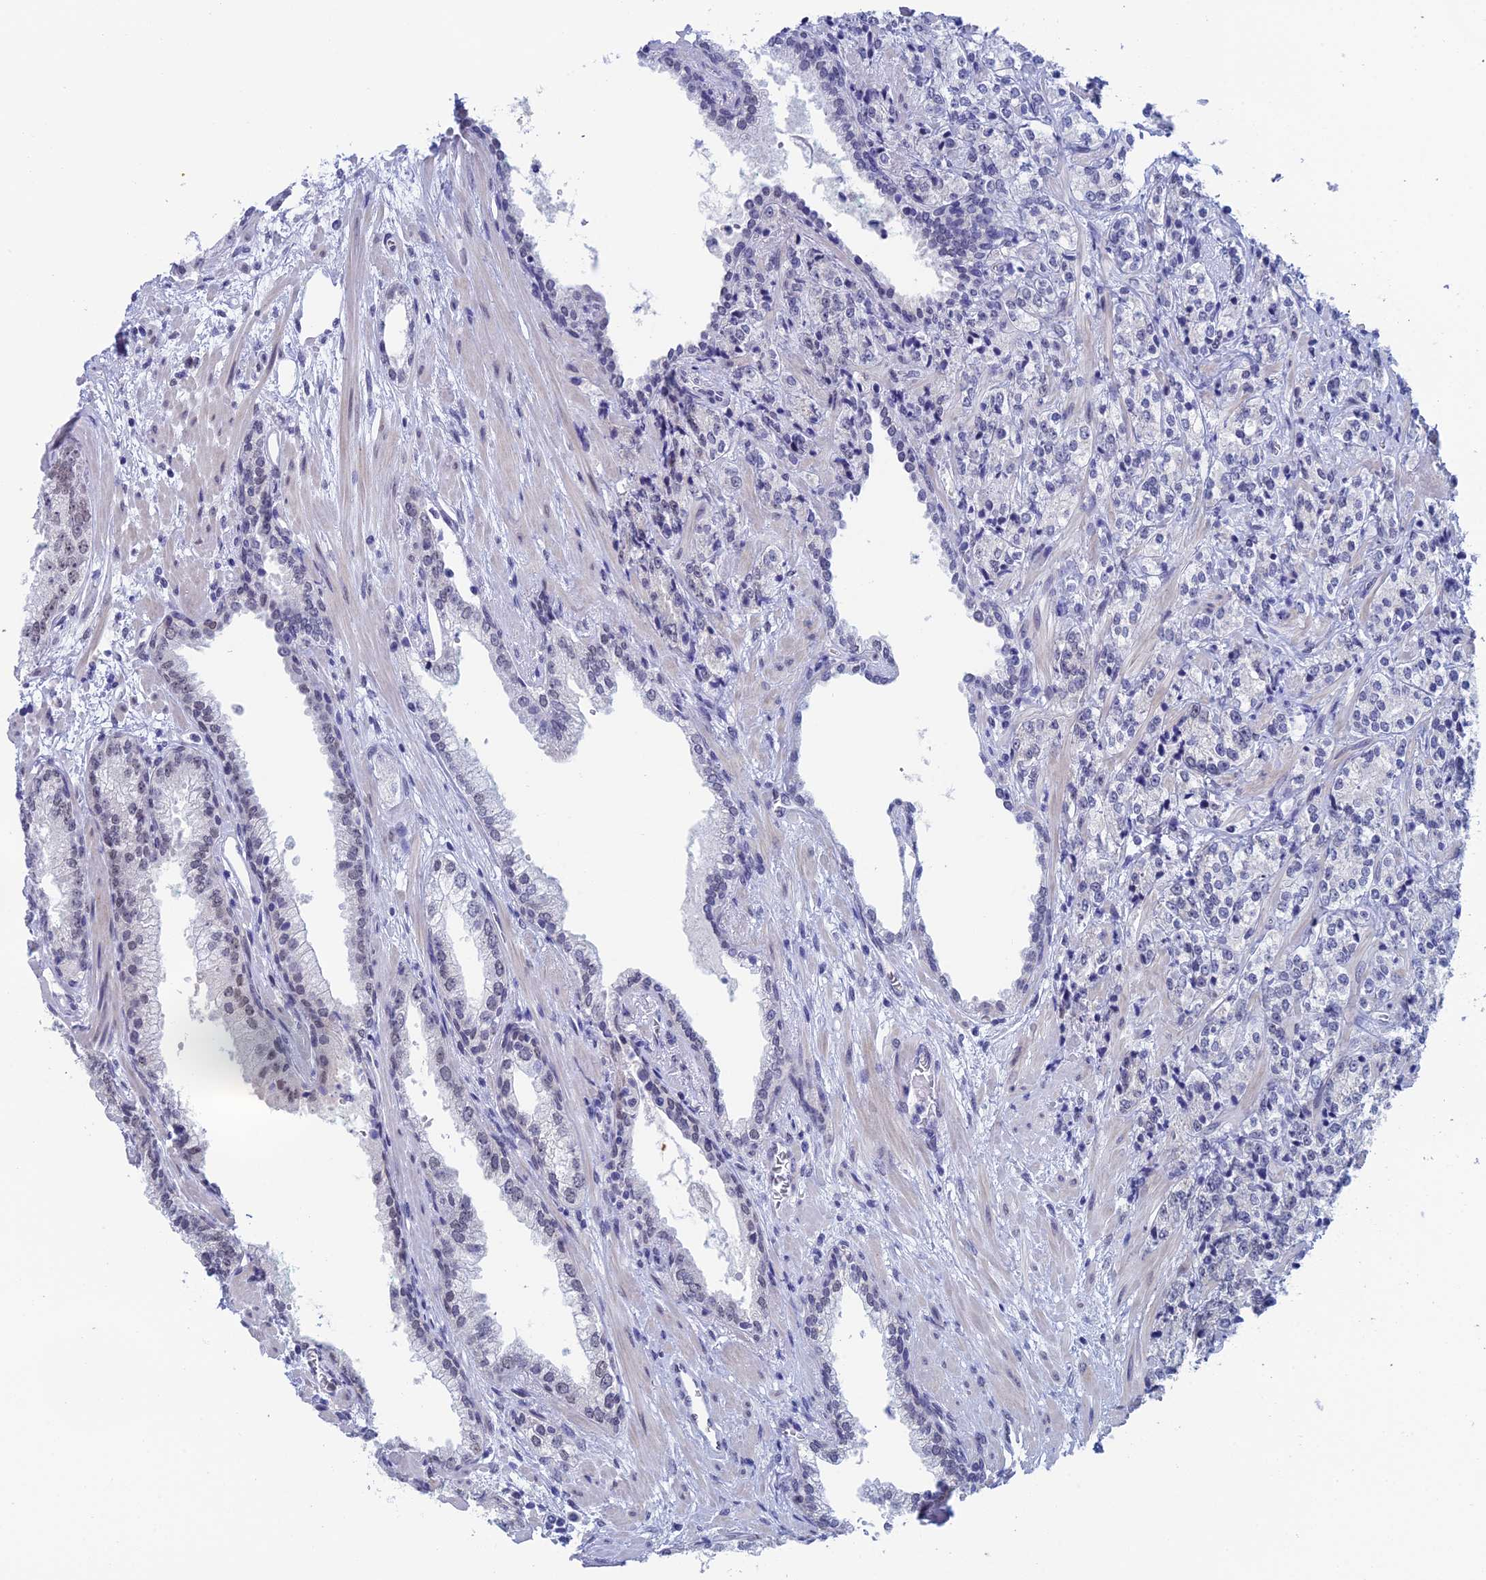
{"staining": {"intensity": "moderate", "quantity": "<25%", "location": "nuclear"}, "tissue": "prostate cancer", "cell_type": "Tumor cells", "image_type": "cancer", "snomed": [{"axis": "morphology", "description": "Adenocarcinoma, High grade"}, {"axis": "topography", "description": "Prostate"}], "caption": "IHC of prostate cancer demonstrates low levels of moderate nuclear staining in about <25% of tumor cells.", "gene": "NABP2", "patient": {"sex": "male", "age": 69}}